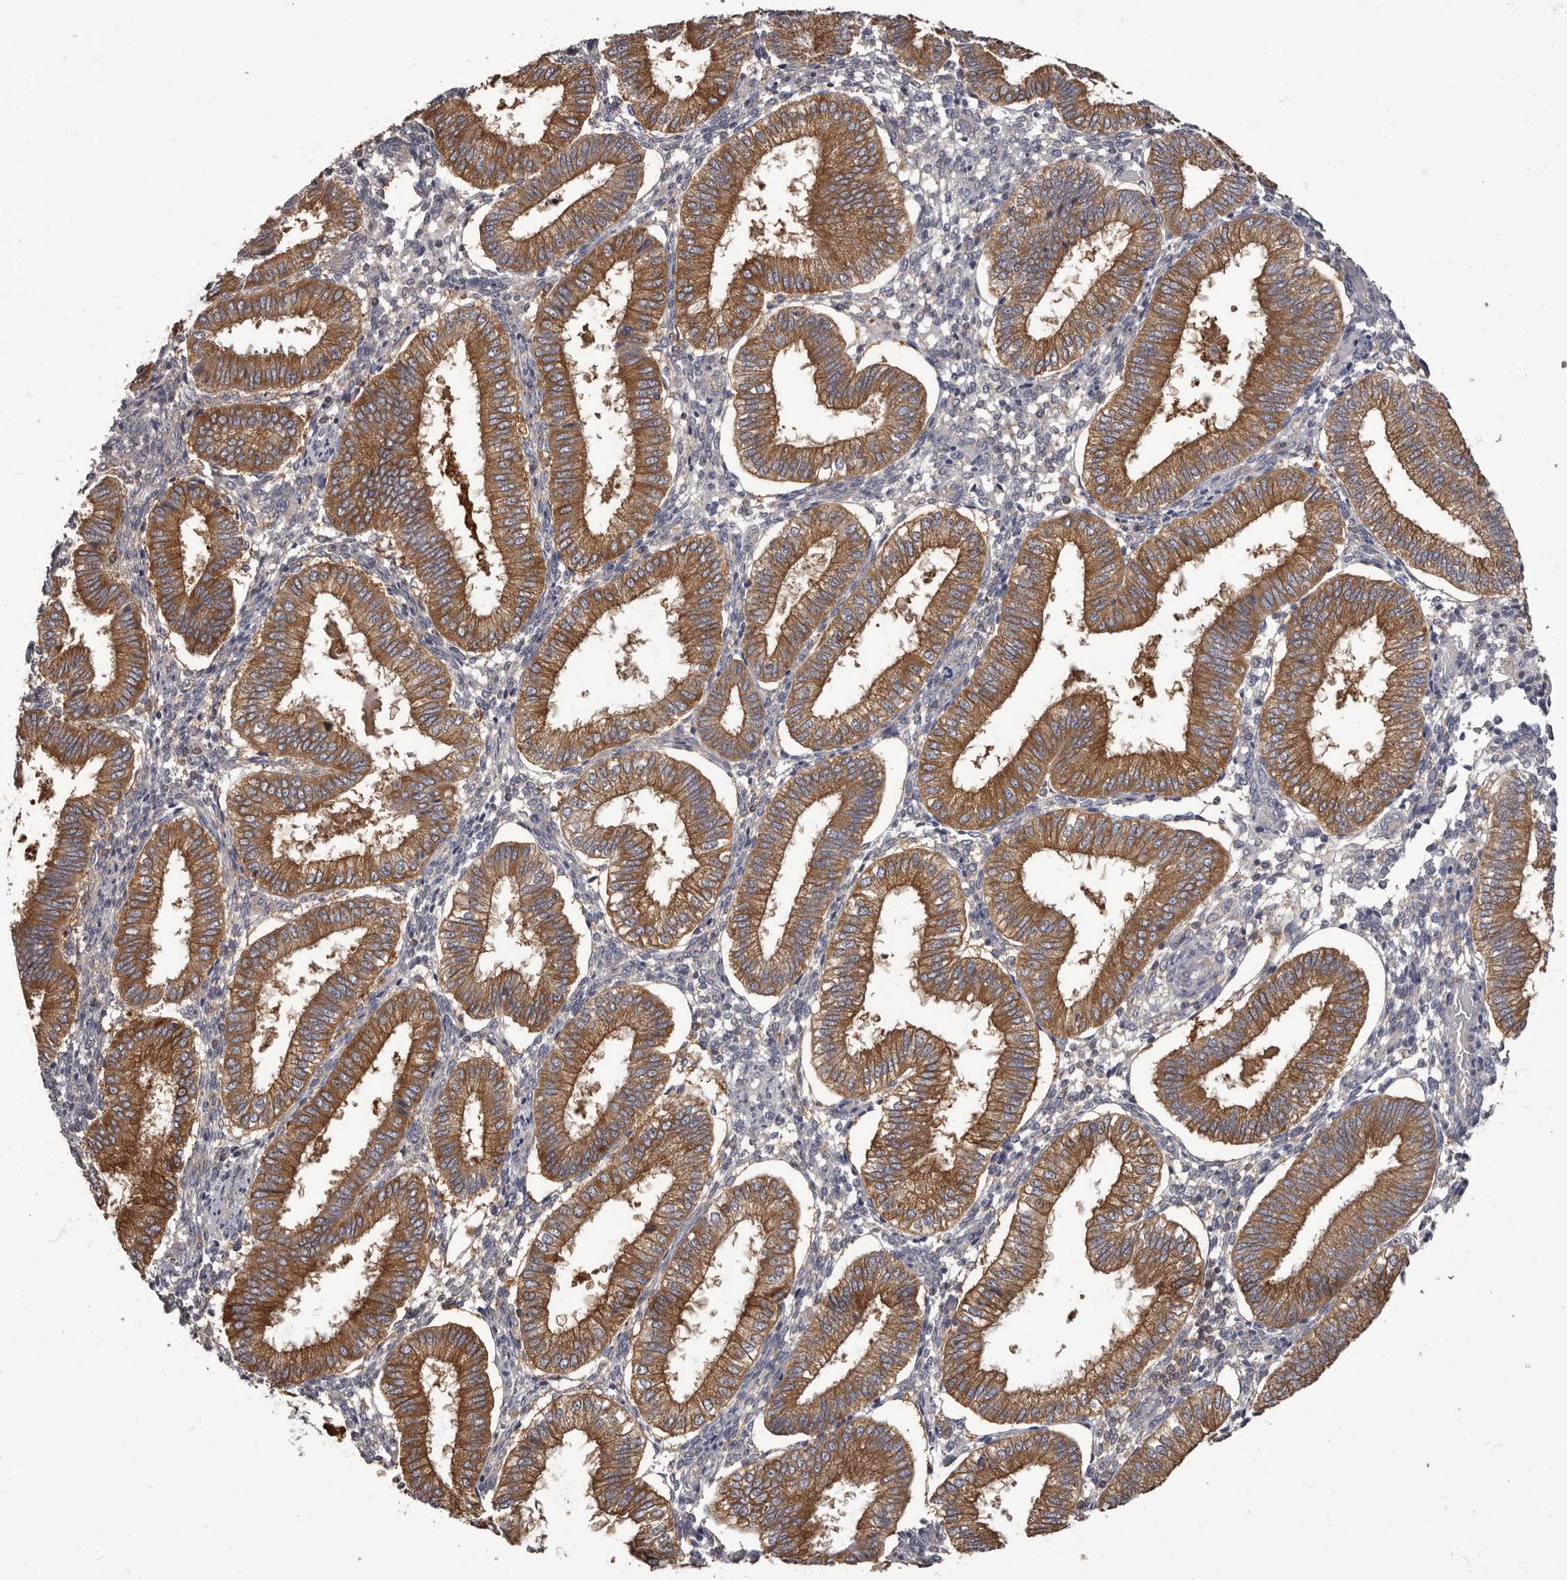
{"staining": {"intensity": "negative", "quantity": "none", "location": "none"}, "tissue": "endometrium", "cell_type": "Cells in endometrial stroma", "image_type": "normal", "snomed": [{"axis": "morphology", "description": "Normal tissue, NOS"}, {"axis": "topography", "description": "Endometrium"}], "caption": "Immunohistochemistry of normal human endometrium shows no positivity in cells in endometrial stroma.", "gene": "APEH", "patient": {"sex": "female", "age": 39}}